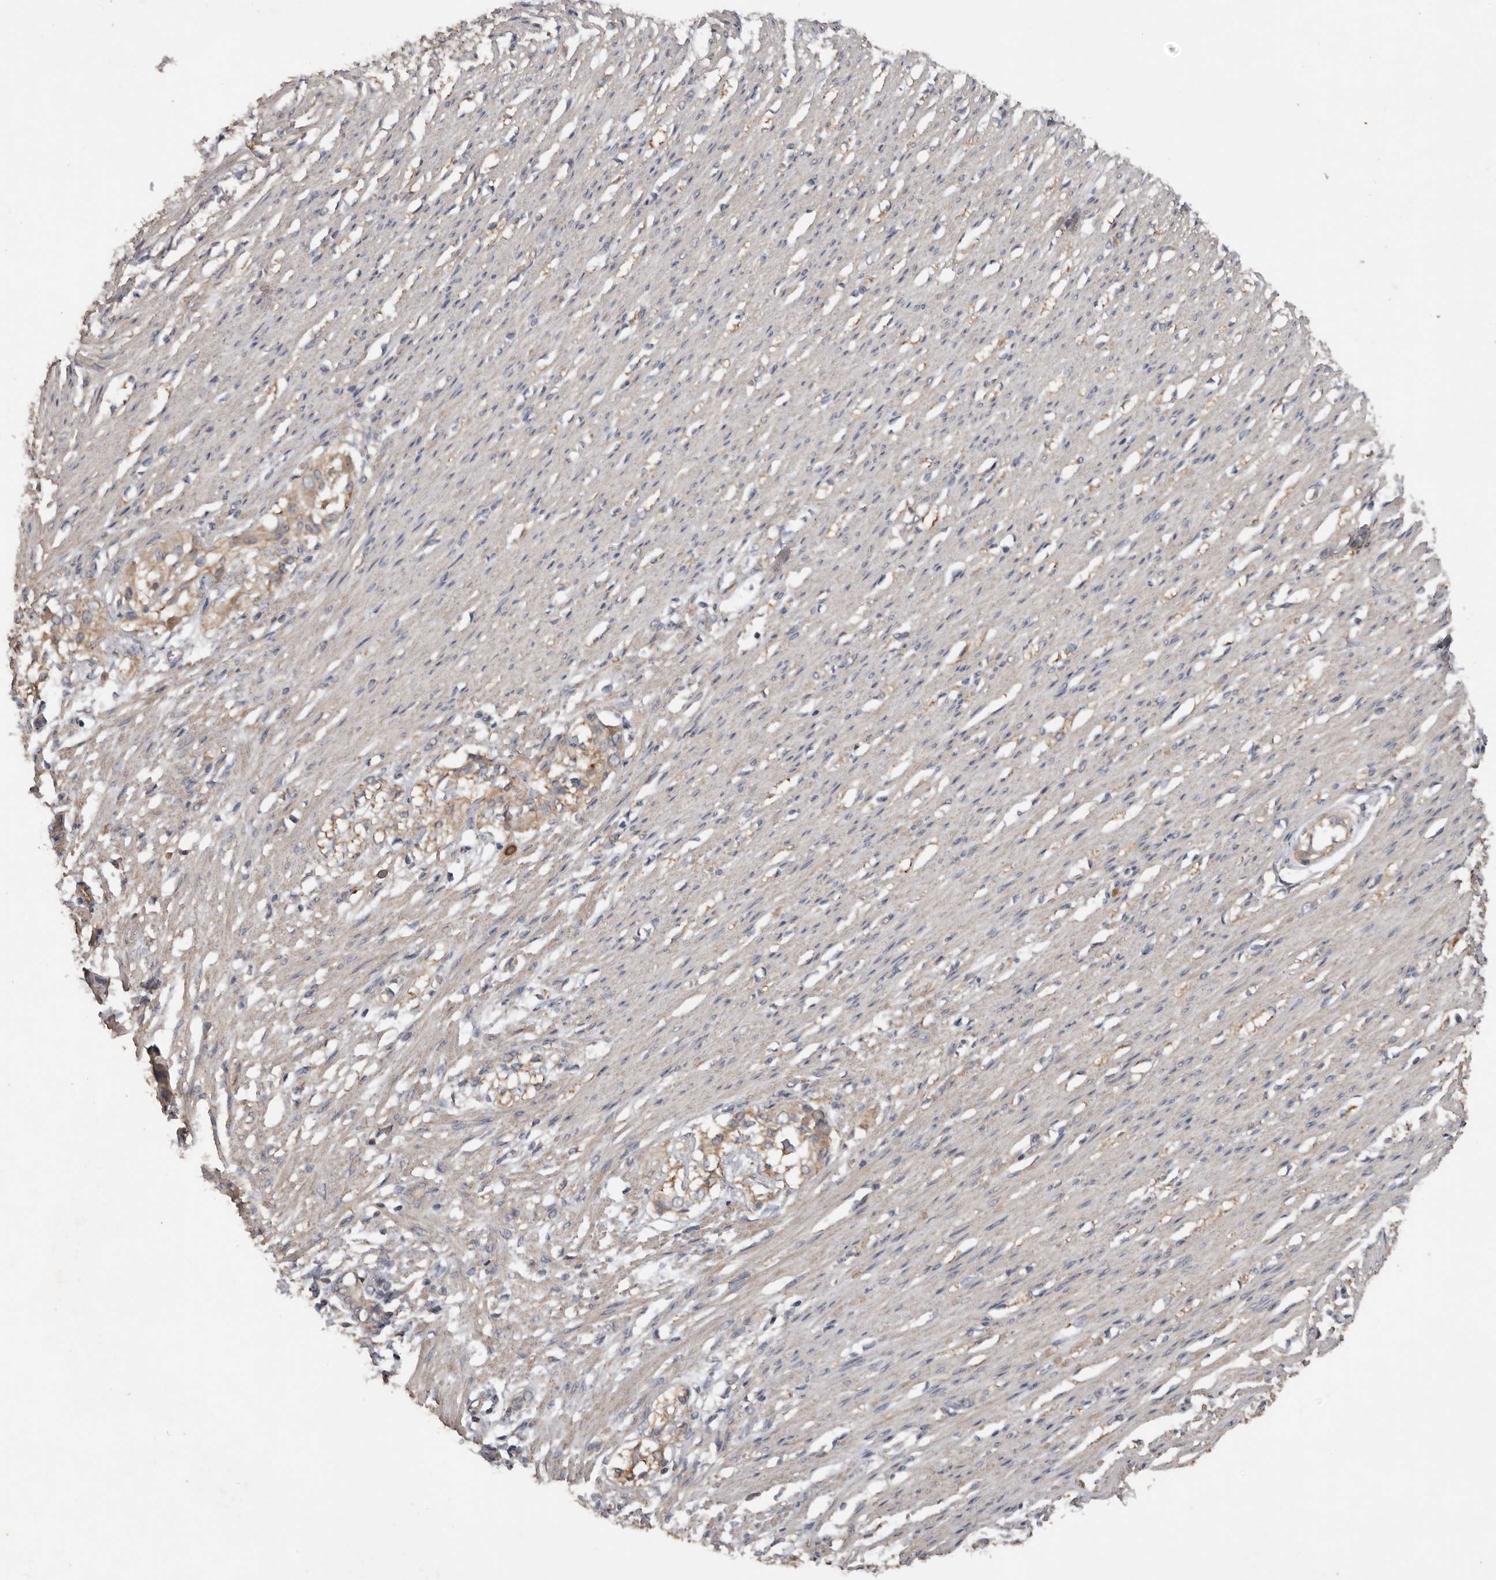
{"staining": {"intensity": "weak", "quantity": "25%-75%", "location": "cytoplasmic/membranous"}, "tissue": "smooth muscle", "cell_type": "Smooth muscle cells", "image_type": "normal", "snomed": [{"axis": "morphology", "description": "Normal tissue, NOS"}, {"axis": "morphology", "description": "Adenocarcinoma, NOS"}, {"axis": "topography", "description": "Colon"}, {"axis": "topography", "description": "Peripheral nerve tissue"}], "caption": "Smooth muscle stained with immunohistochemistry (IHC) displays weak cytoplasmic/membranous expression in about 25%-75% of smooth muscle cells. (DAB (3,3'-diaminobenzidine) = brown stain, brightfield microscopy at high magnification).", "gene": "HYAL4", "patient": {"sex": "male", "age": 14}}